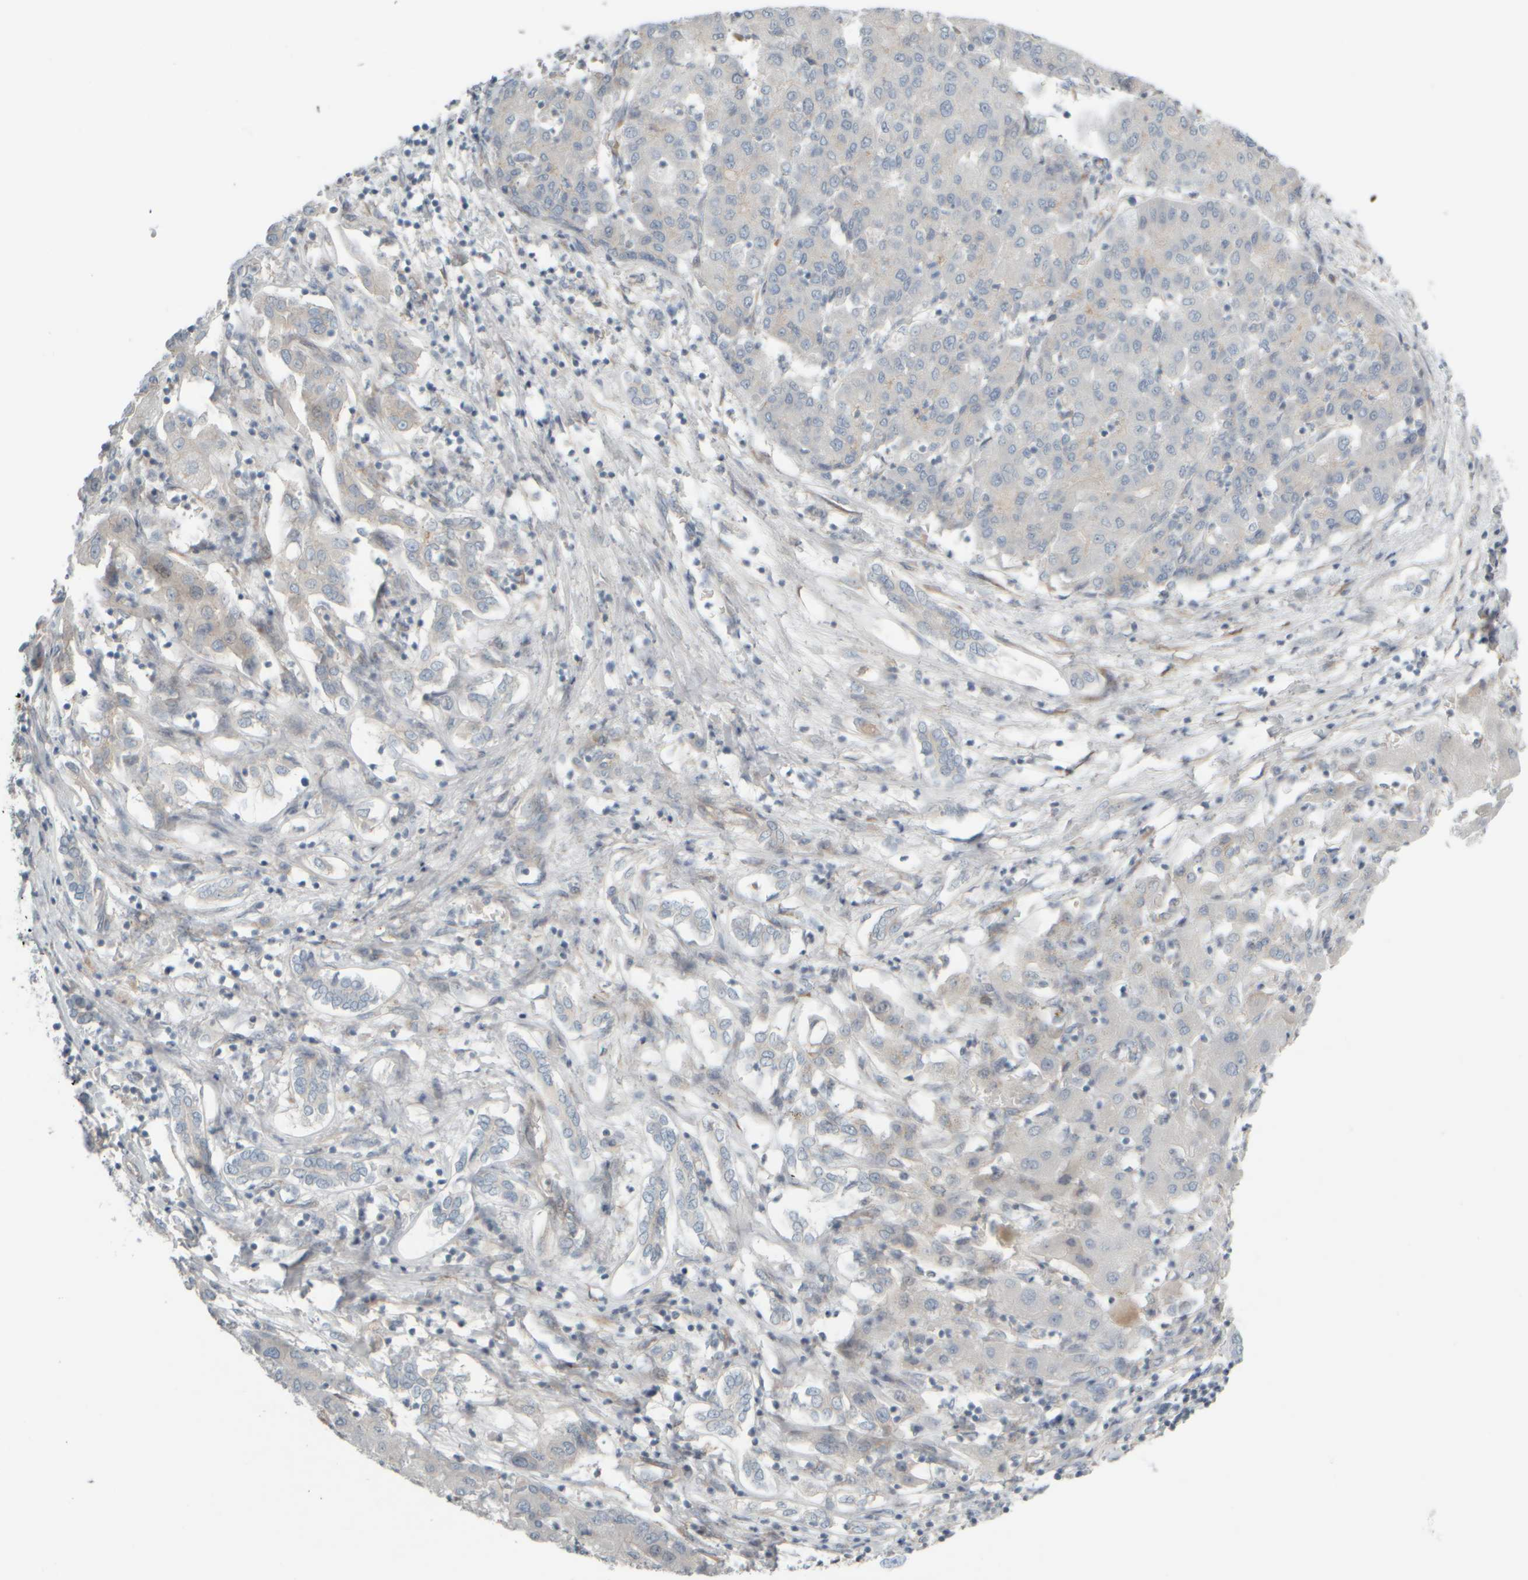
{"staining": {"intensity": "negative", "quantity": "none", "location": "none"}, "tissue": "liver cancer", "cell_type": "Tumor cells", "image_type": "cancer", "snomed": [{"axis": "morphology", "description": "Carcinoma, Hepatocellular, NOS"}, {"axis": "topography", "description": "Liver"}], "caption": "A histopathology image of liver cancer (hepatocellular carcinoma) stained for a protein exhibits no brown staining in tumor cells.", "gene": "HGS", "patient": {"sex": "male", "age": 65}}